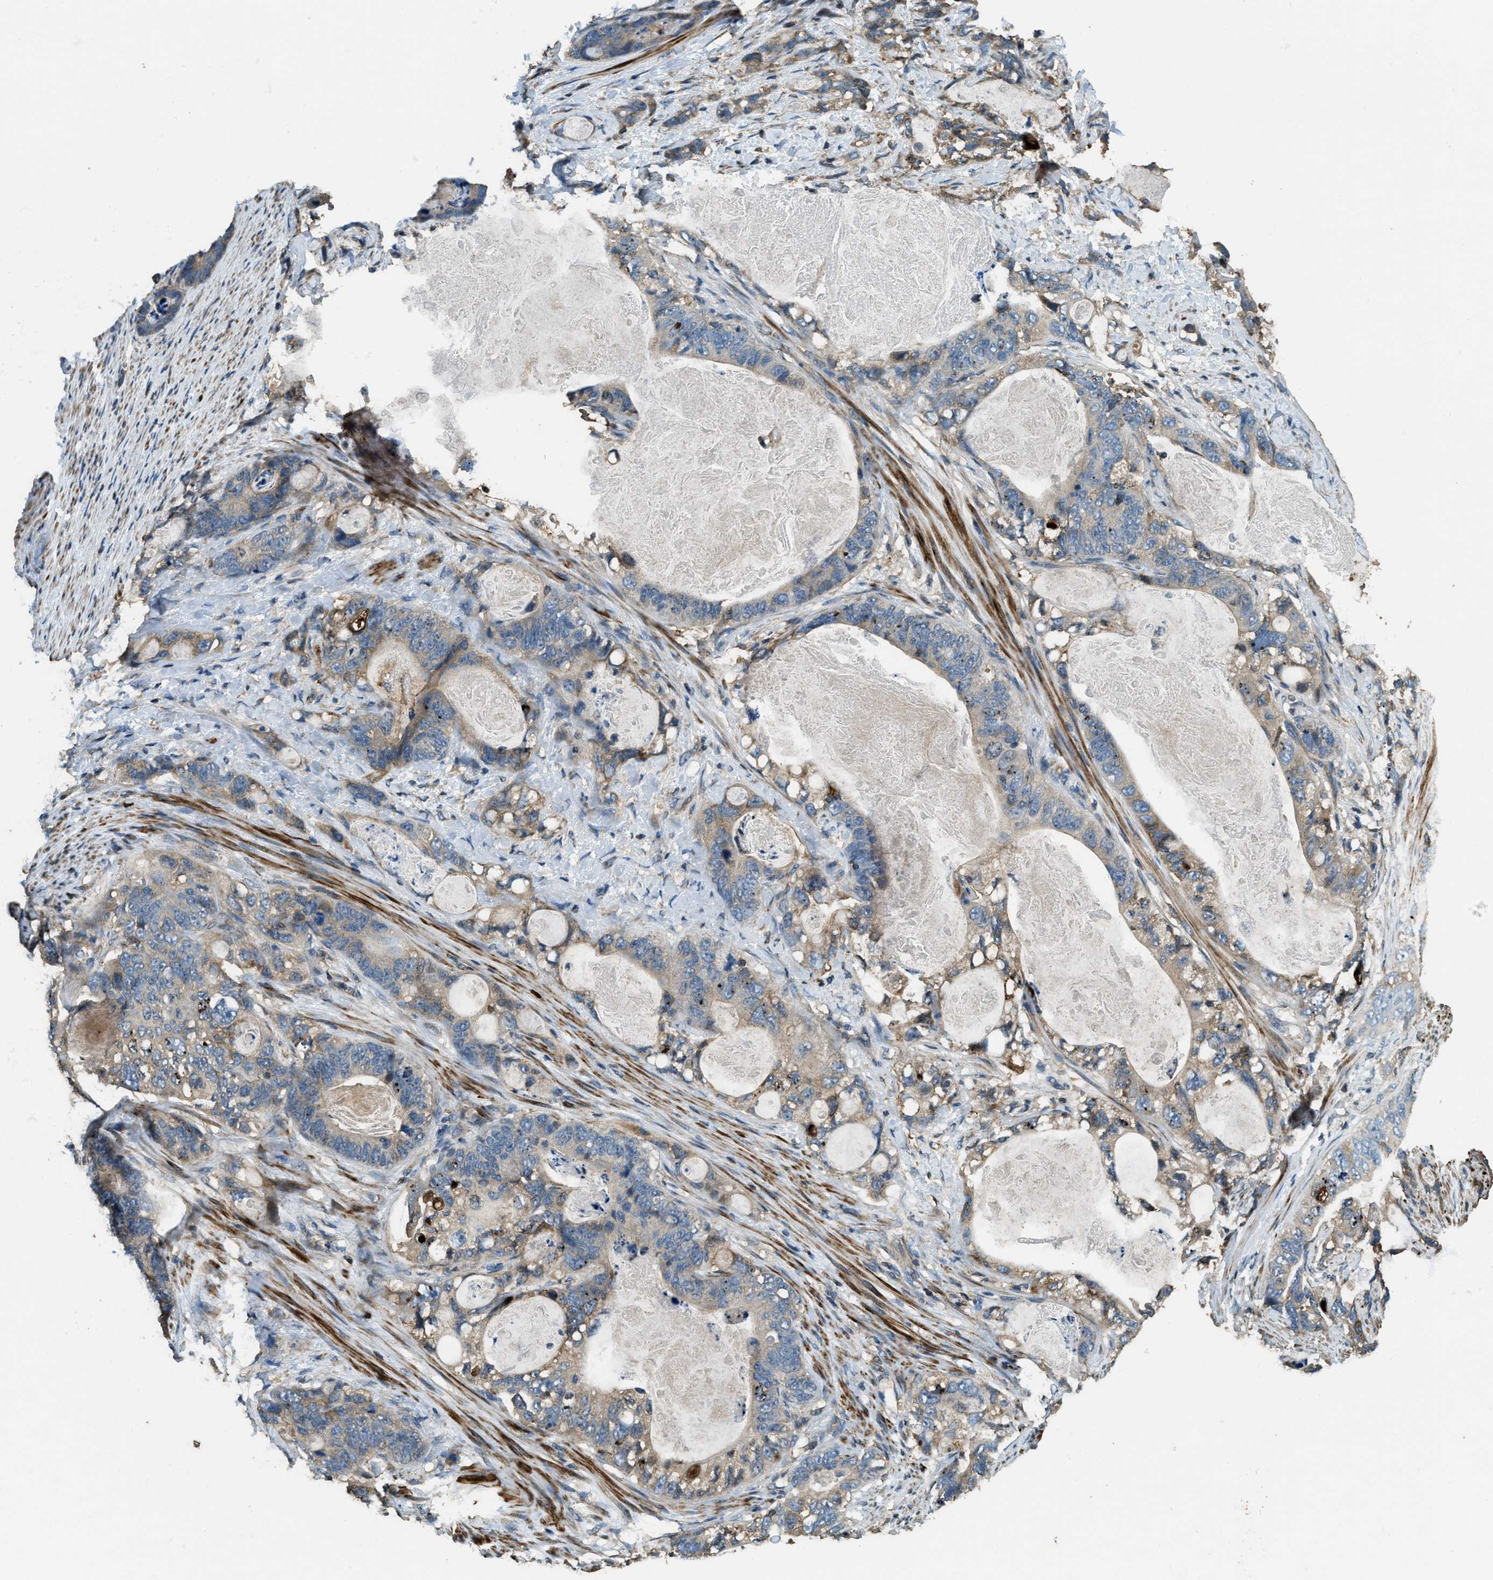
{"staining": {"intensity": "weak", "quantity": "<25%", "location": "cytoplasmic/membranous"}, "tissue": "stomach cancer", "cell_type": "Tumor cells", "image_type": "cancer", "snomed": [{"axis": "morphology", "description": "Normal tissue, NOS"}, {"axis": "morphology", "description": "Adenocarcinoma, NOS"}, {"axis": "topography", "description": "Stomach"}], "caption": "Tumor cells are negative for protein expression in human stomach adenocarcinoma.", "gene": "ERGIC1", "patient": {"sex": "female", "age": 89}}